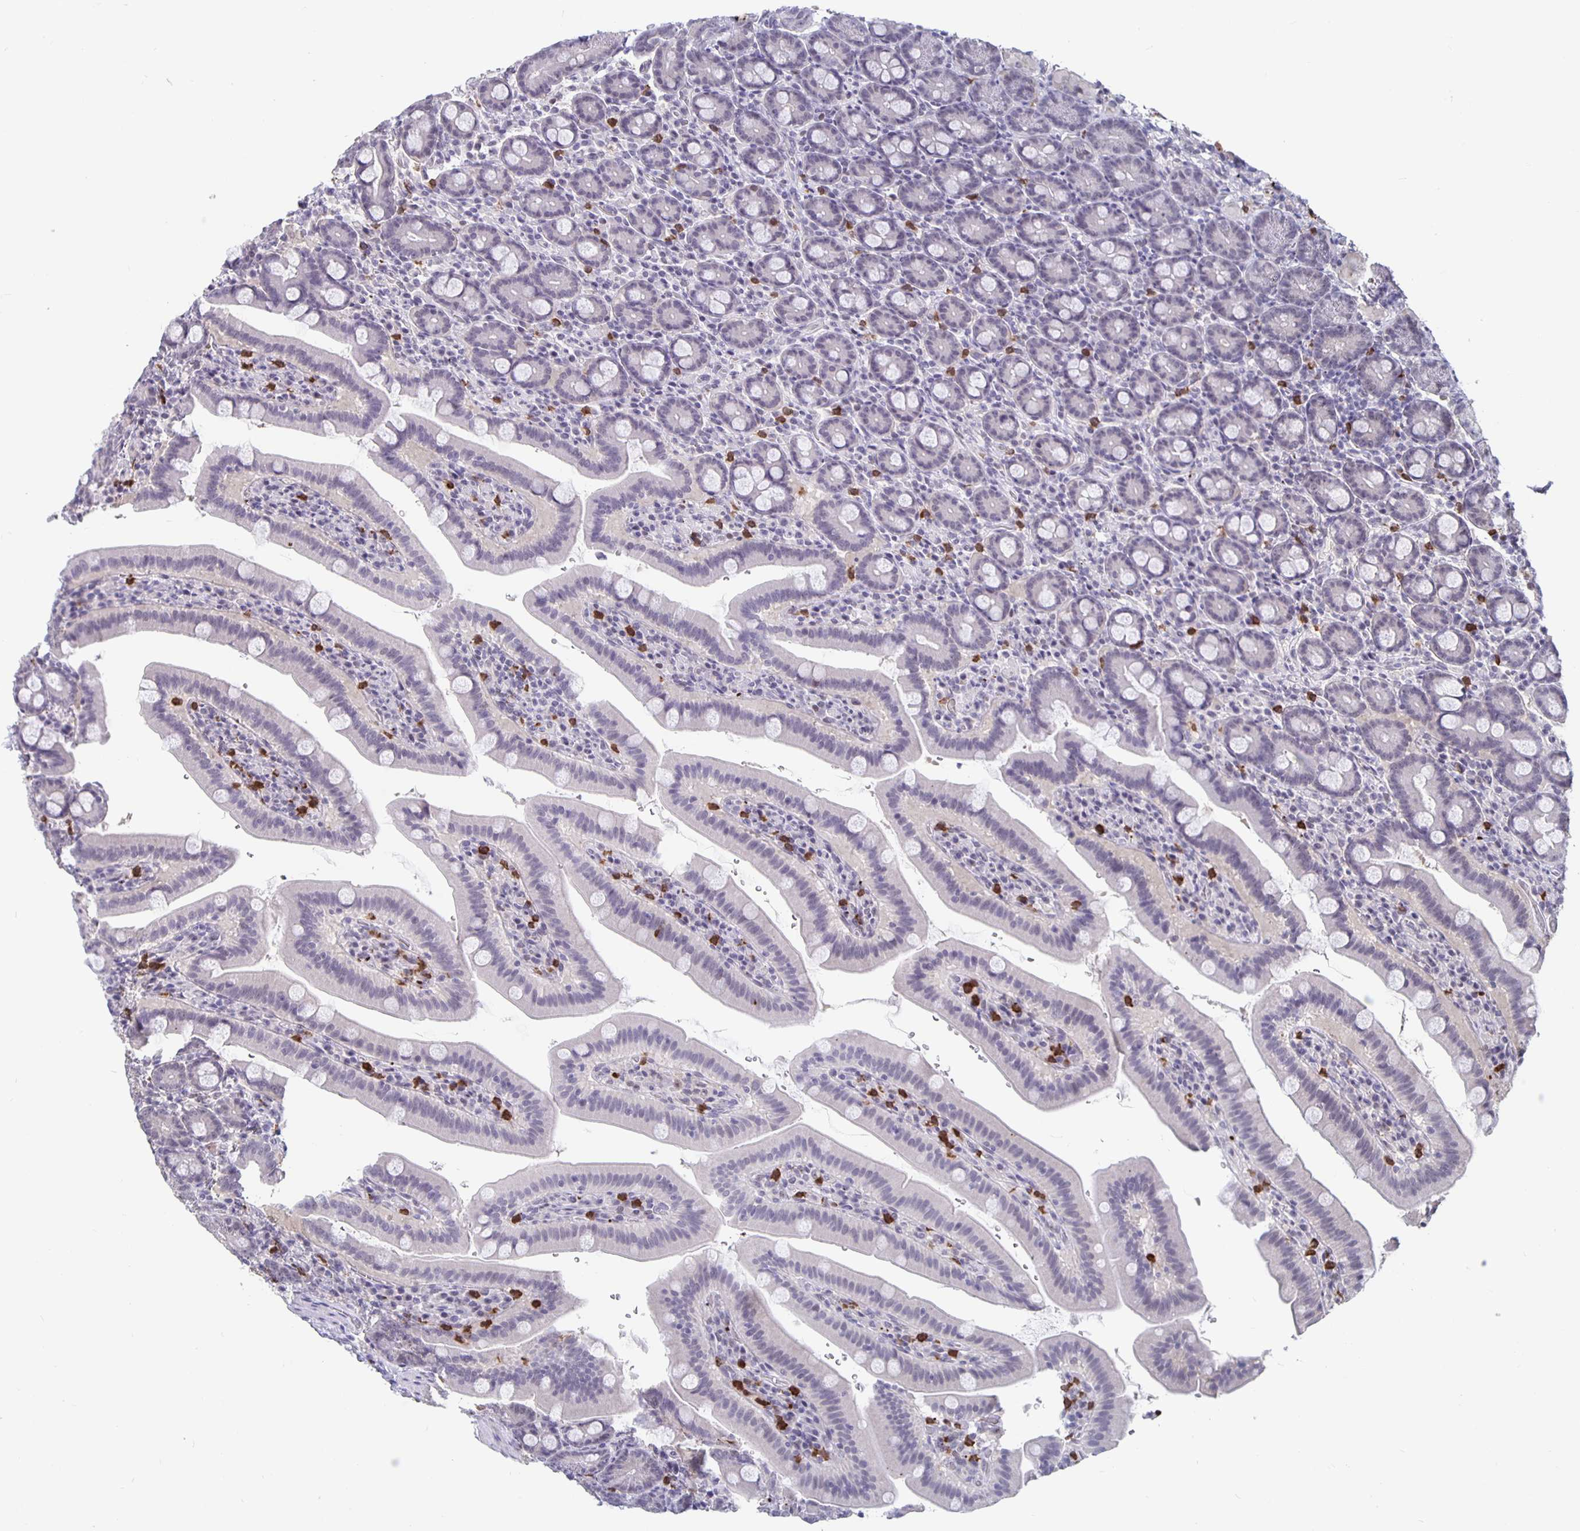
{"staining": {"intensity": "negative", "quantity": "none", "location": "none"}, "tissue": "small intestine", "cell_type": "Glandular cells", "image_type": "normal", "snomed": [{"axis": "morphology", "description": "Normal tissue, NOS"}, {"axis": "topography", "description": "Small intestine"}], "caption": "Image shows no significant protein staining in glandular cells of unremarkable small intestine. (Brightfield microscopy of DAB (3,3'-diaminobenzidine) immunohistochemistry at high magnification).", "gene": "ZNF691", "patient": {"sex": "male", "age": 26}}